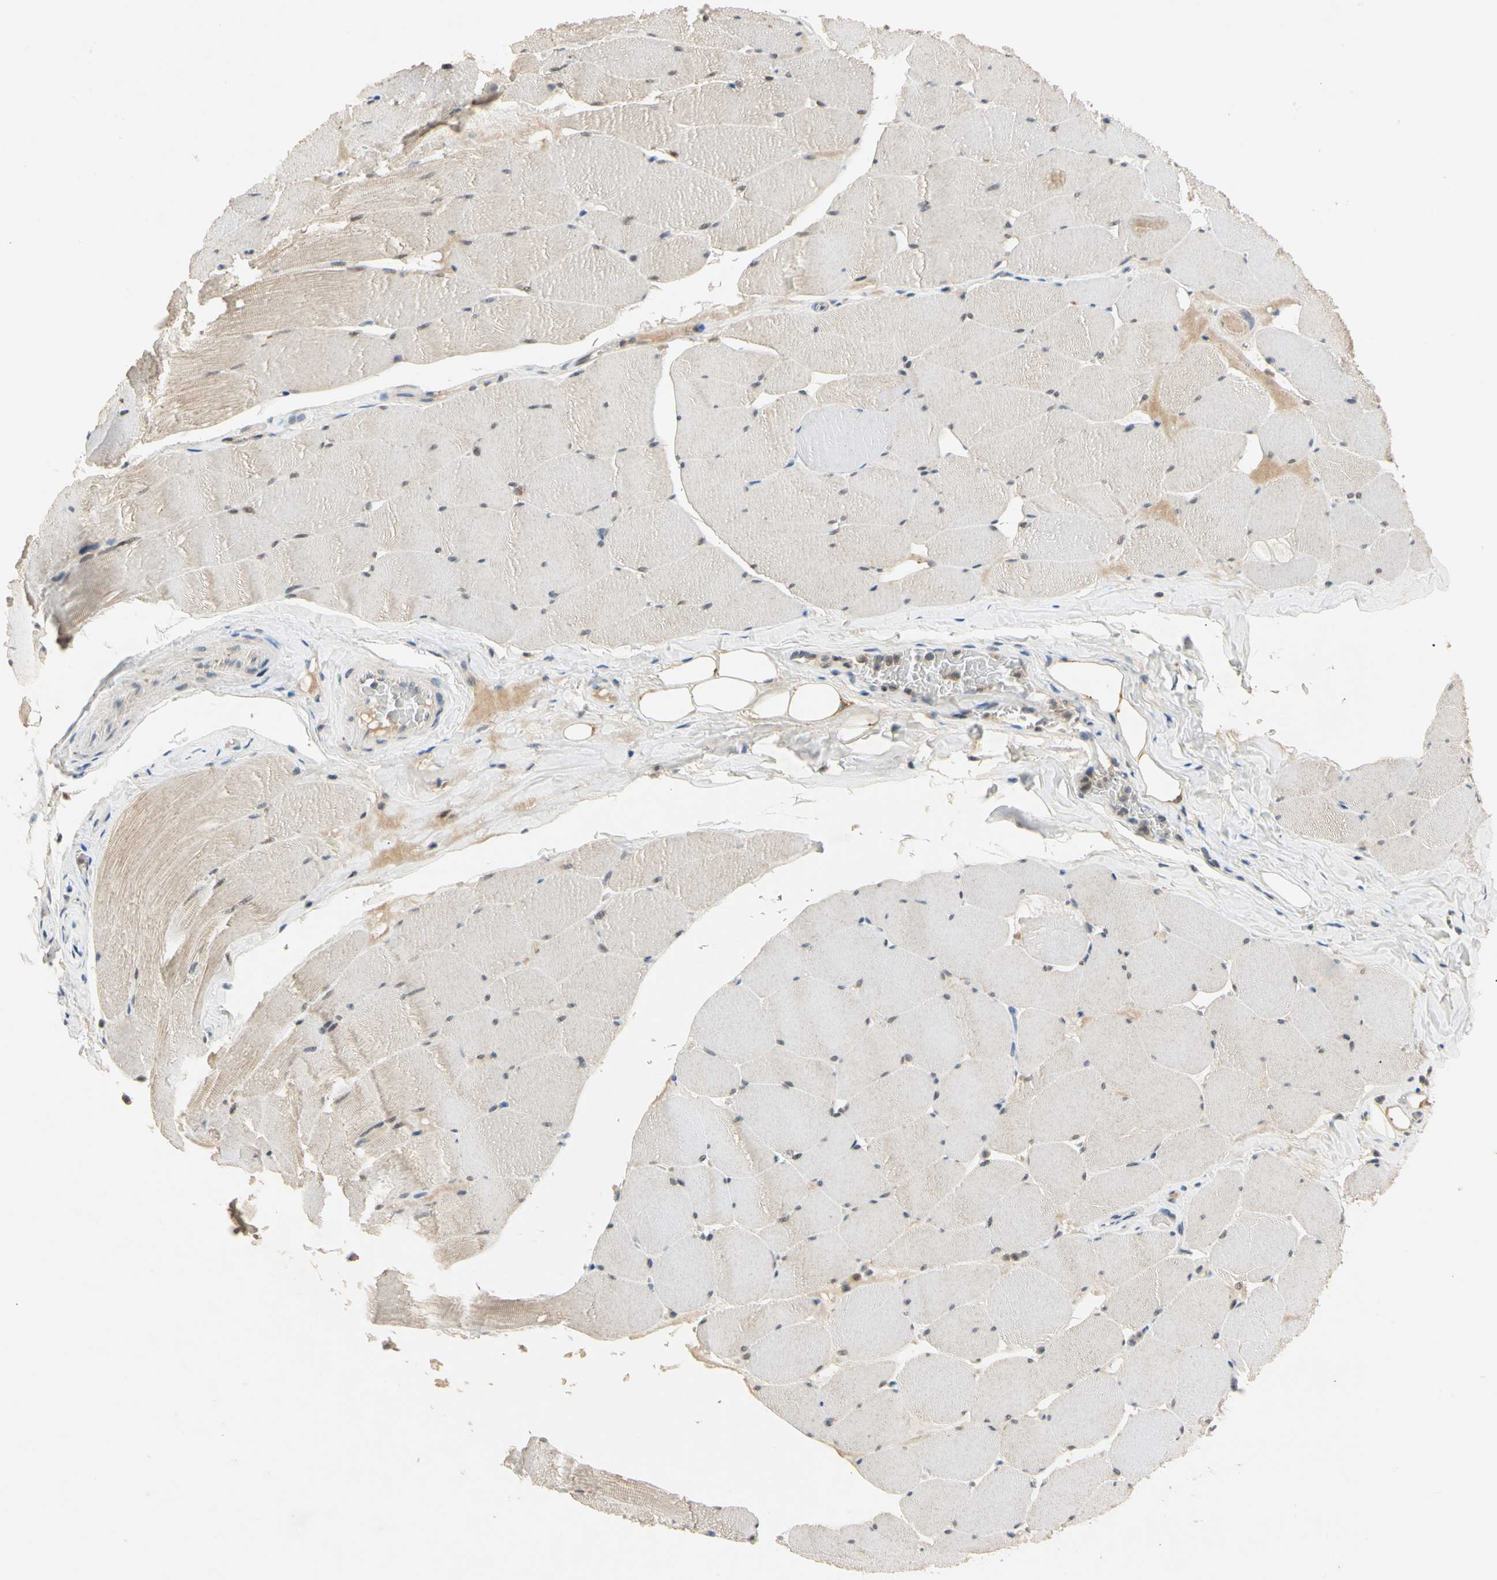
{"staining": {"intensity": "weak", "quantity": ">75%", "location": "cytoplasmic/membranous"}, "tissue": "skeletal muscle", "cell_type": "Myocytes", "image_type": "normal", "snomed": [{"axis": "morphology", "description": "Normal tissue, NOS"}, {"axis": "topography", "description": "Skeletal muscle"}], "caption": "Protein analysis of benign skeletal muscle shows weak cytoplasmic/membranous expression in approximately >75% of myocytes. (DAB (3,3'-diaminobenzidine) IHC with brightfield microscopy, high magnification).", "gene": "RIOX2", "patient": {"sex": "male", "age": 62}}